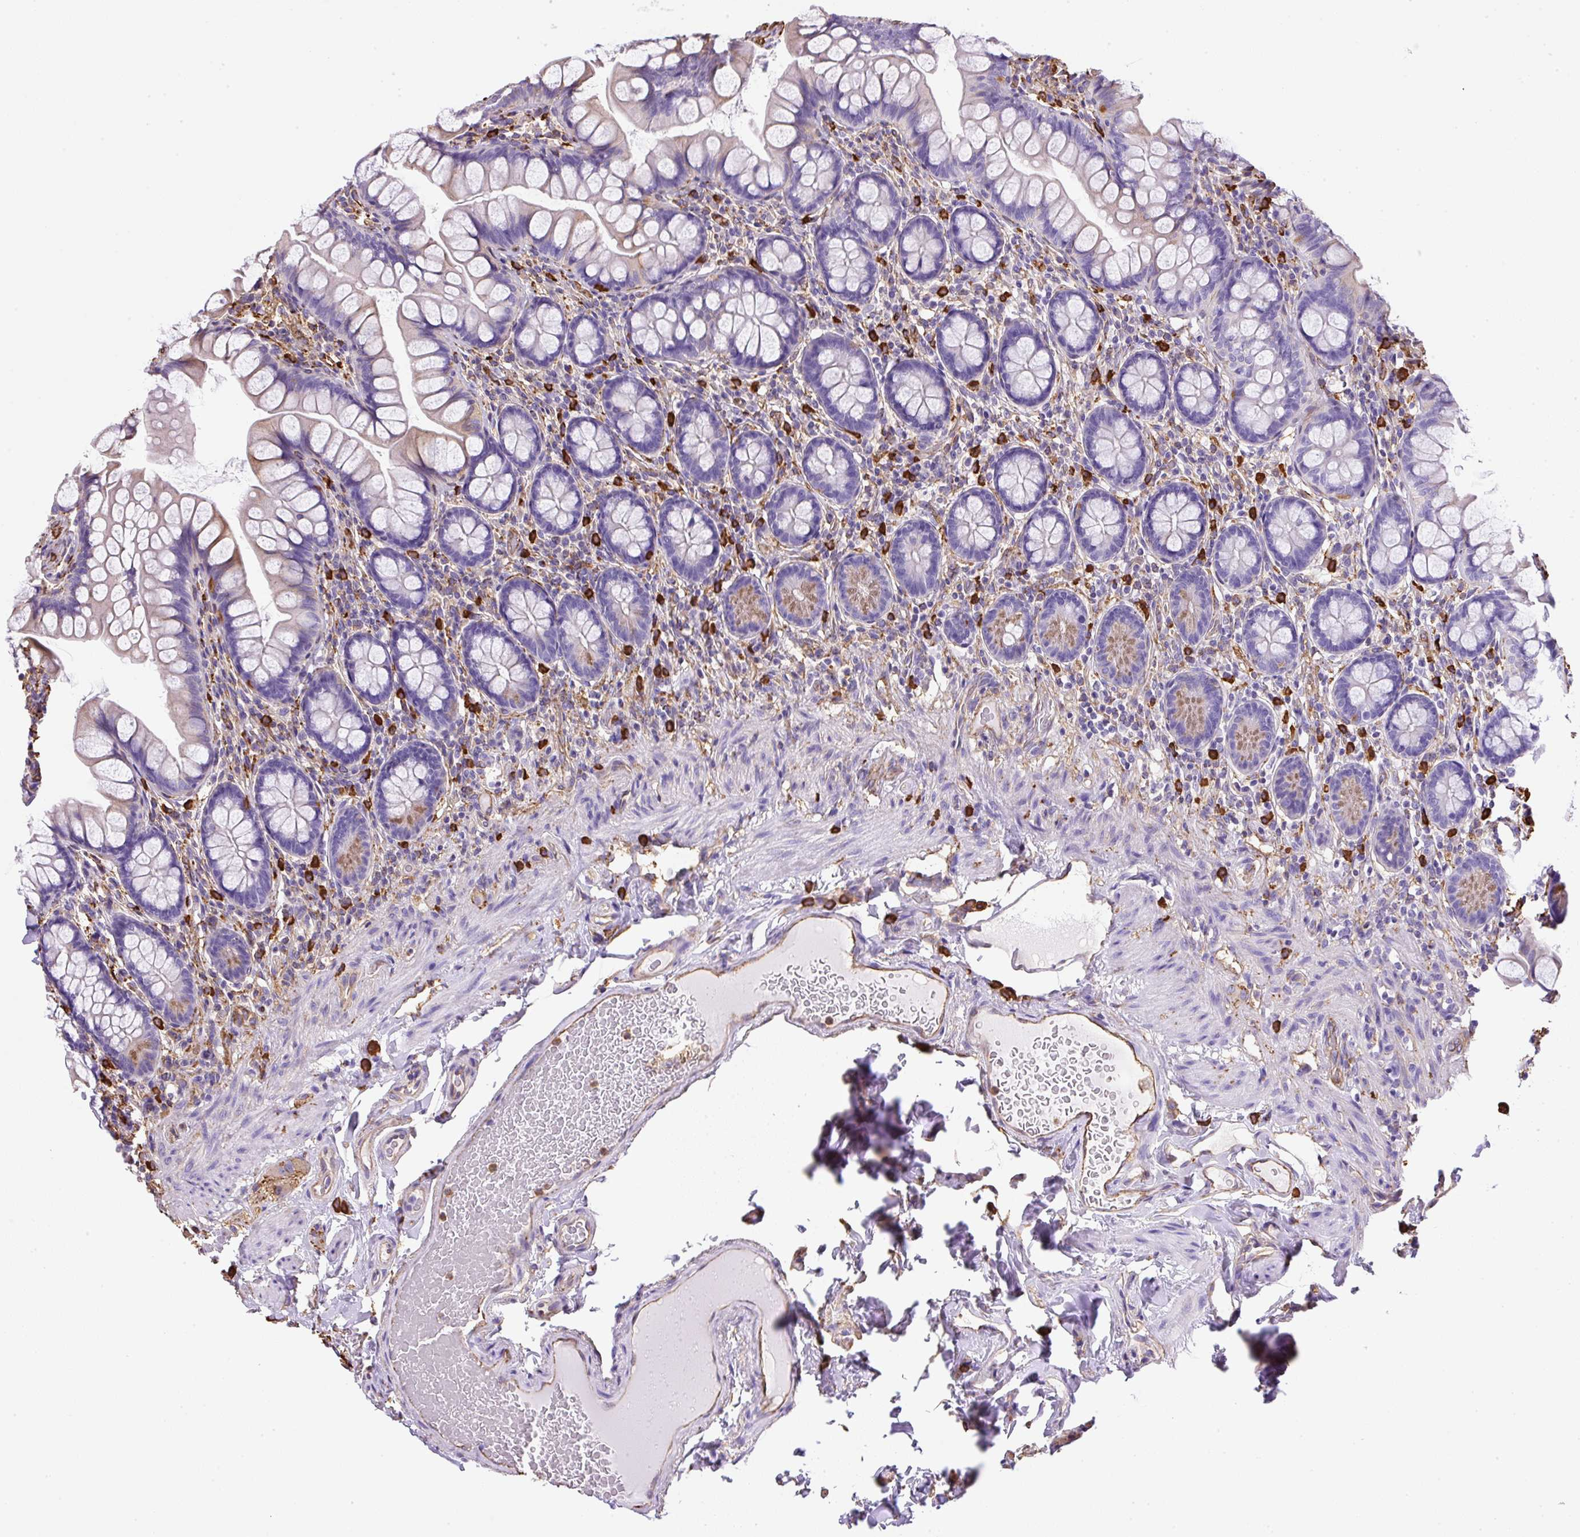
{"staining": {"intensity": "negative", "quantity": "none", "location": "none"}, "tissue": "small intestine", "cell_type": "Glandular cells", "image_type": "normal", "snomed": [{"axis": "morphology", "description": "Normal tissue, NOS"}, {"axis": "topography", "description": "Small intestine"}], "caption": "There is no significant positivity in glandular cells of small intestine. (DAB IHC with hematoxylin counter stain).", "gene": "MAGEB5", "patient": {"sex": "male", "age": 70}}